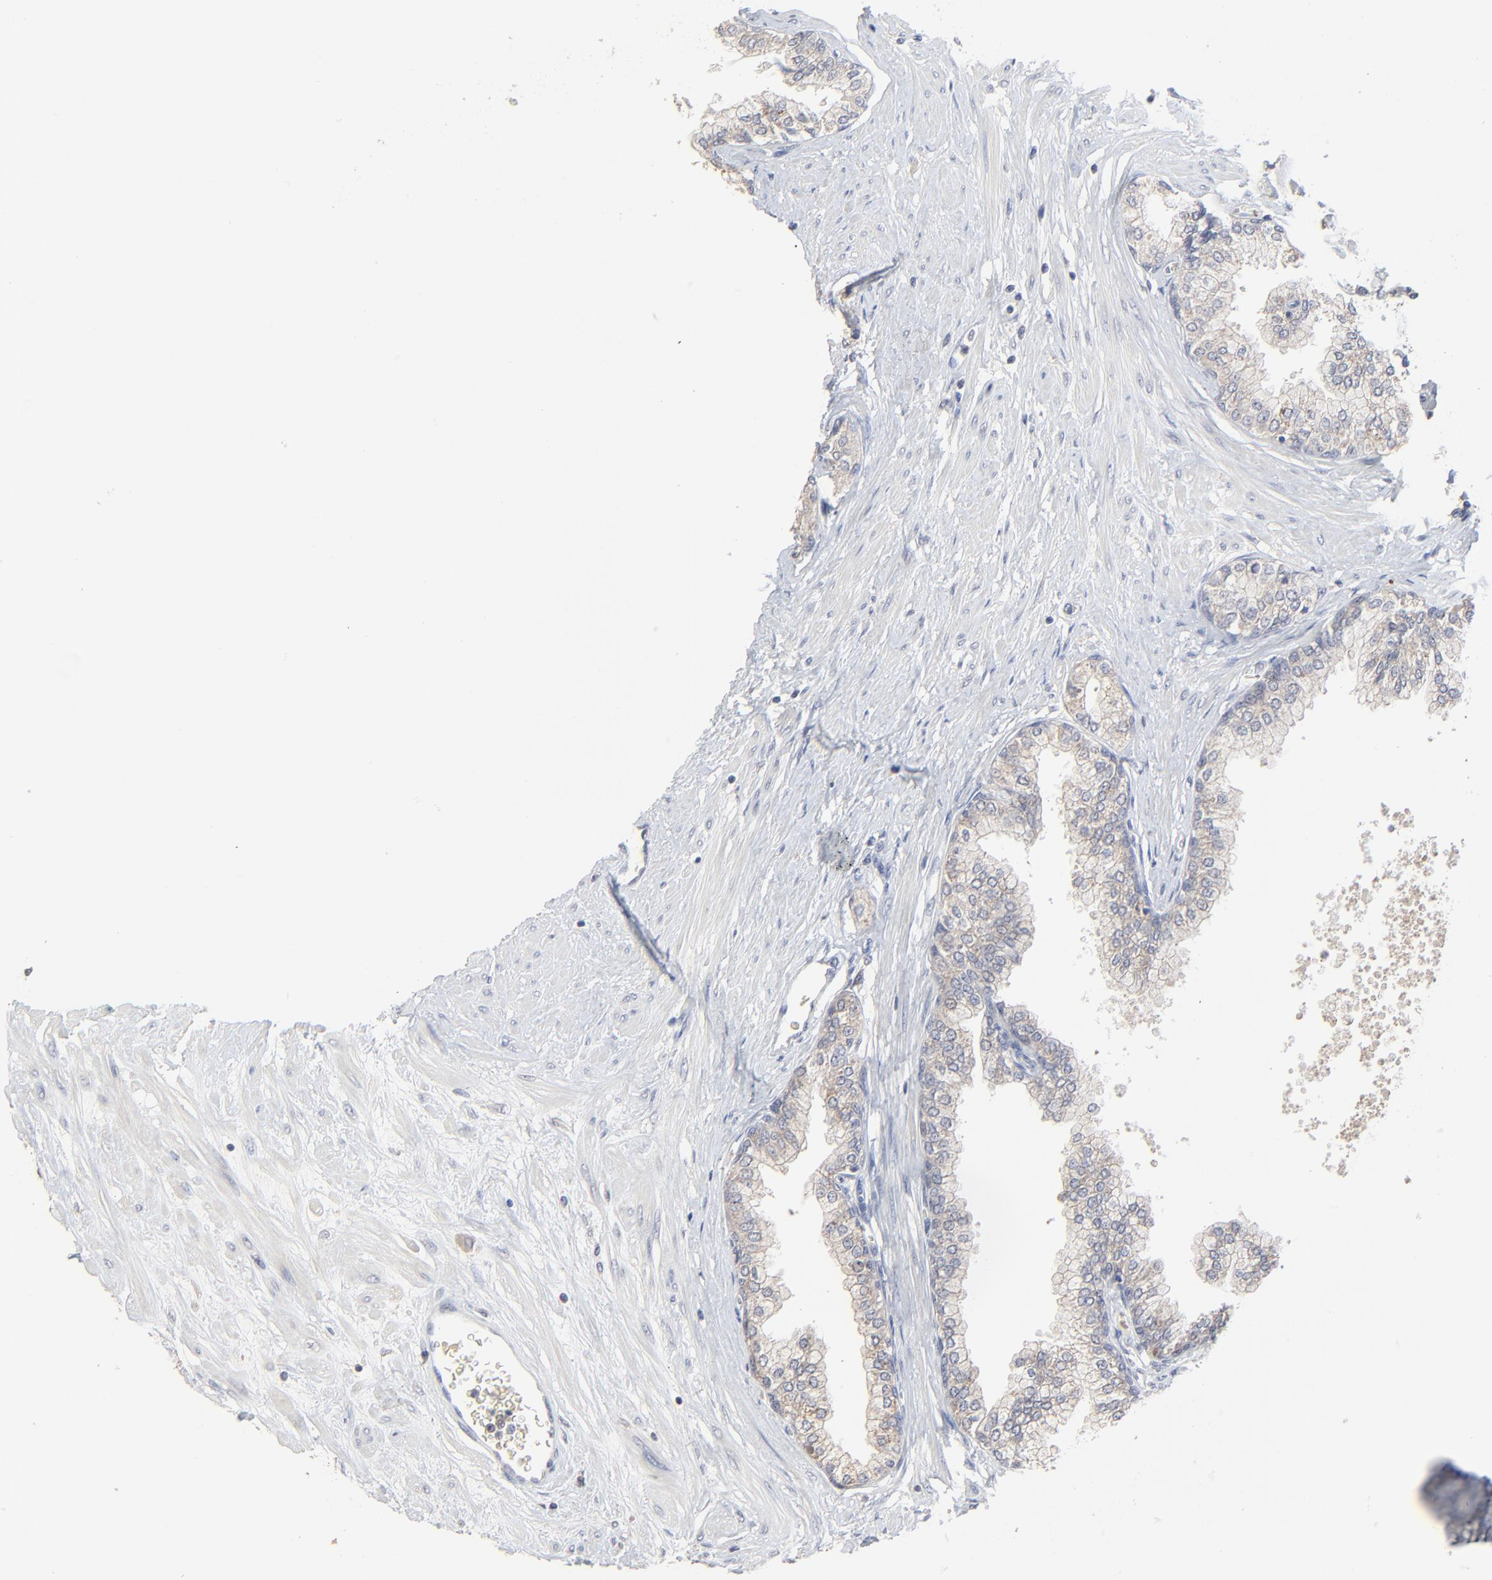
{"staining": {"intensity": "weak", "quantity": ">75%", "location": "cytoplasmic/membranous"}, "tissue": "prostate", "cell_type": "Glandular cells", "image_type": "normal", "snomed": [{"axis": "morphology", "description": "Normal tissue, NOS"}, {"axis": "topography", "description": "Prostate"}], "caption": "The photomicrograph demonstrates staining of normal prostate, revealing weak cytoplasmic/membranous protein staining (brown color) within glandular cells. (DAB IHC, brown staining for protein, blue staining for nuclei).", "gene": "FANCB", "patient": {"sex": "male", "age": 60}}